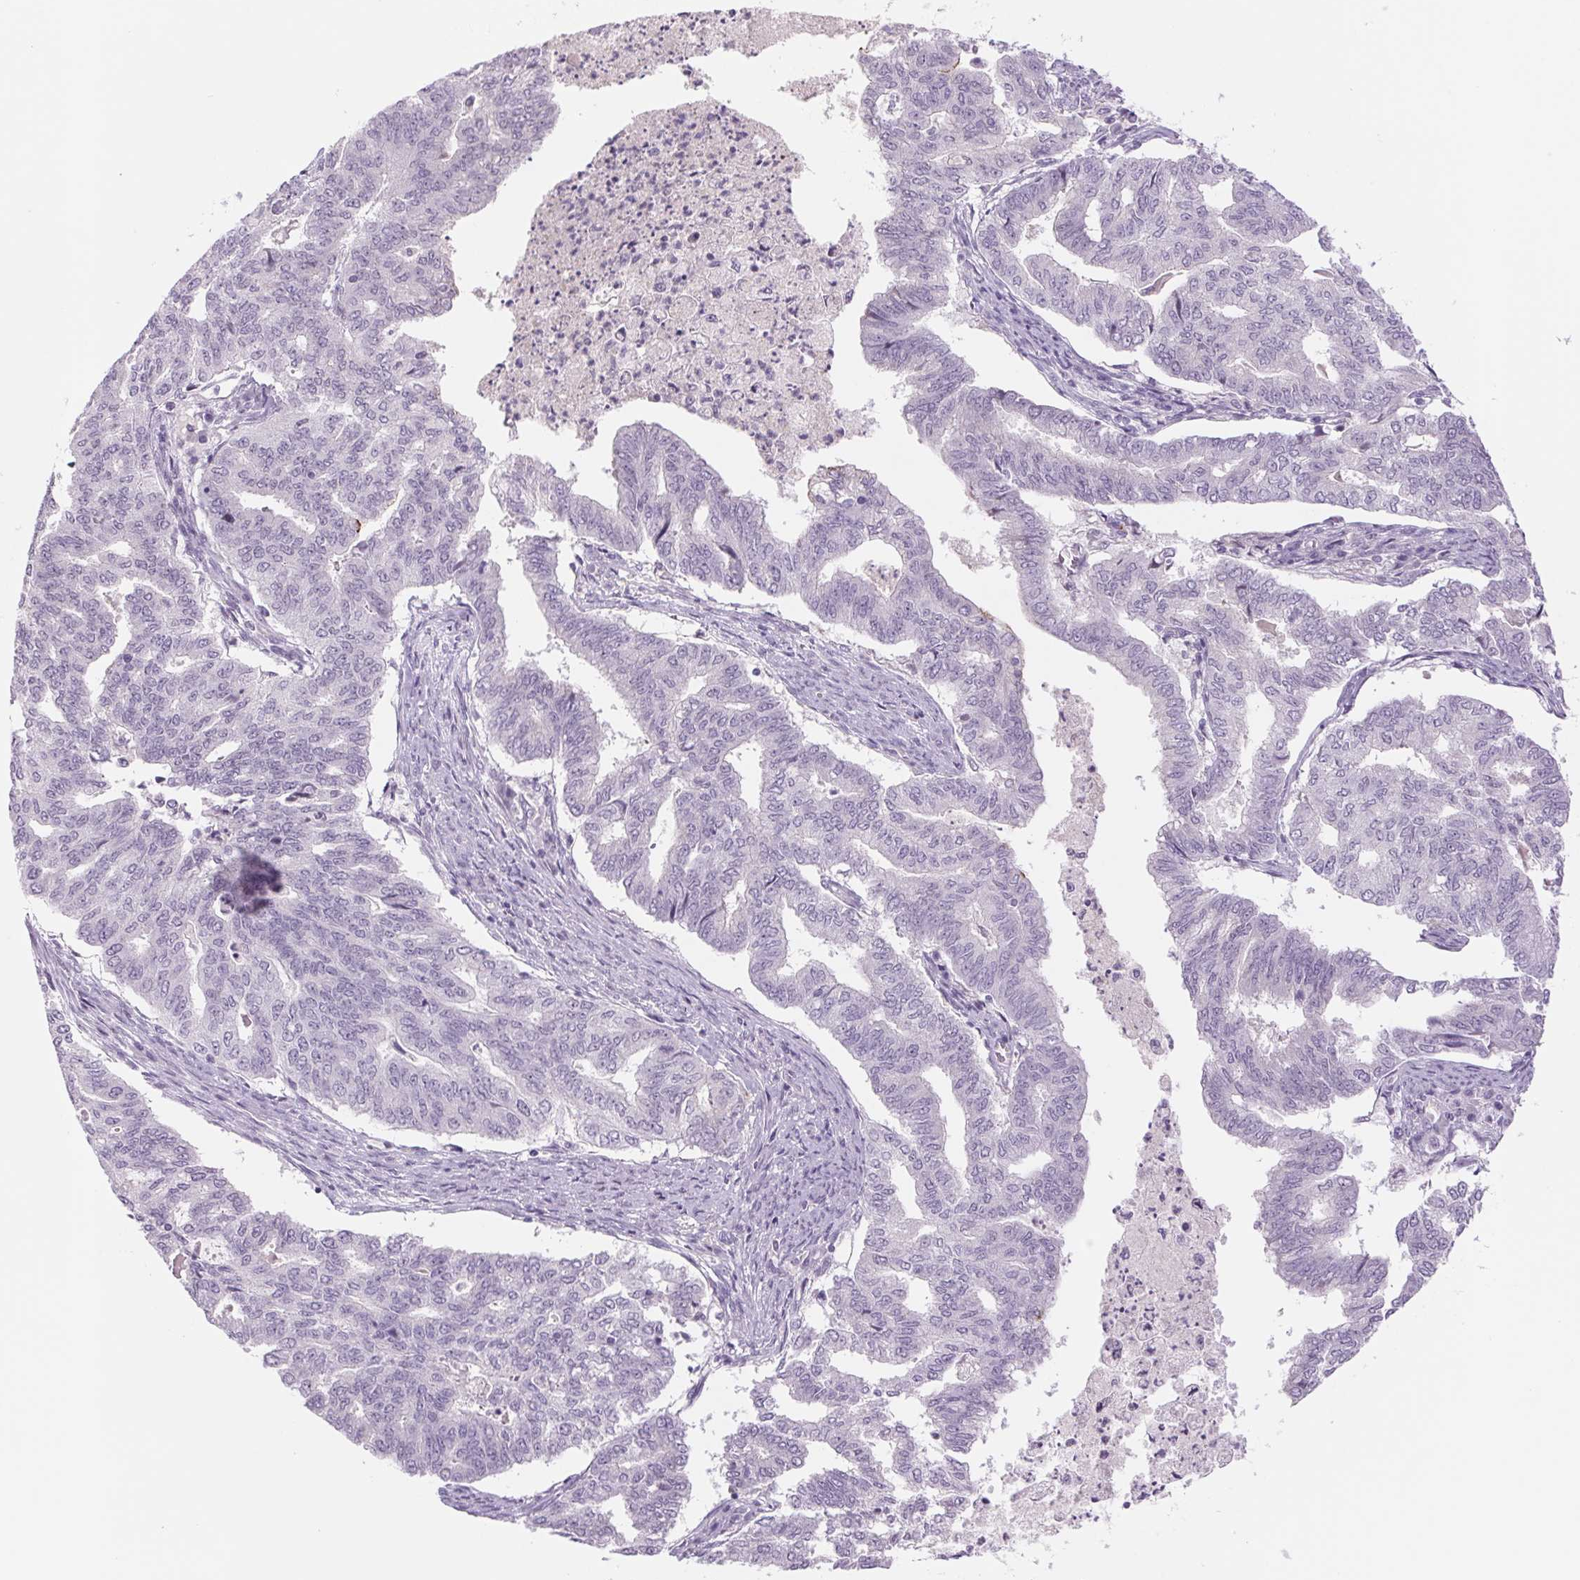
{"staining": {"intensity": "negative", "quantity": "none", "location": "none"}, "tissue": "endometrial cancer", "cell_type": "Tumor cells", "image_type": "cancer", "snomed": [{"axis": "morphology", "description": "Adenocarcinoma, NOS"}, {"axis": "topography", "description": "Endometrium"}], "caption": "DAB immunohistochemical staining of adenocarcinoma (endometrial) displays no significant positivity in tumor cells.", "gene": "KRT1", "patient": {"sex": "female", "age": 79}}